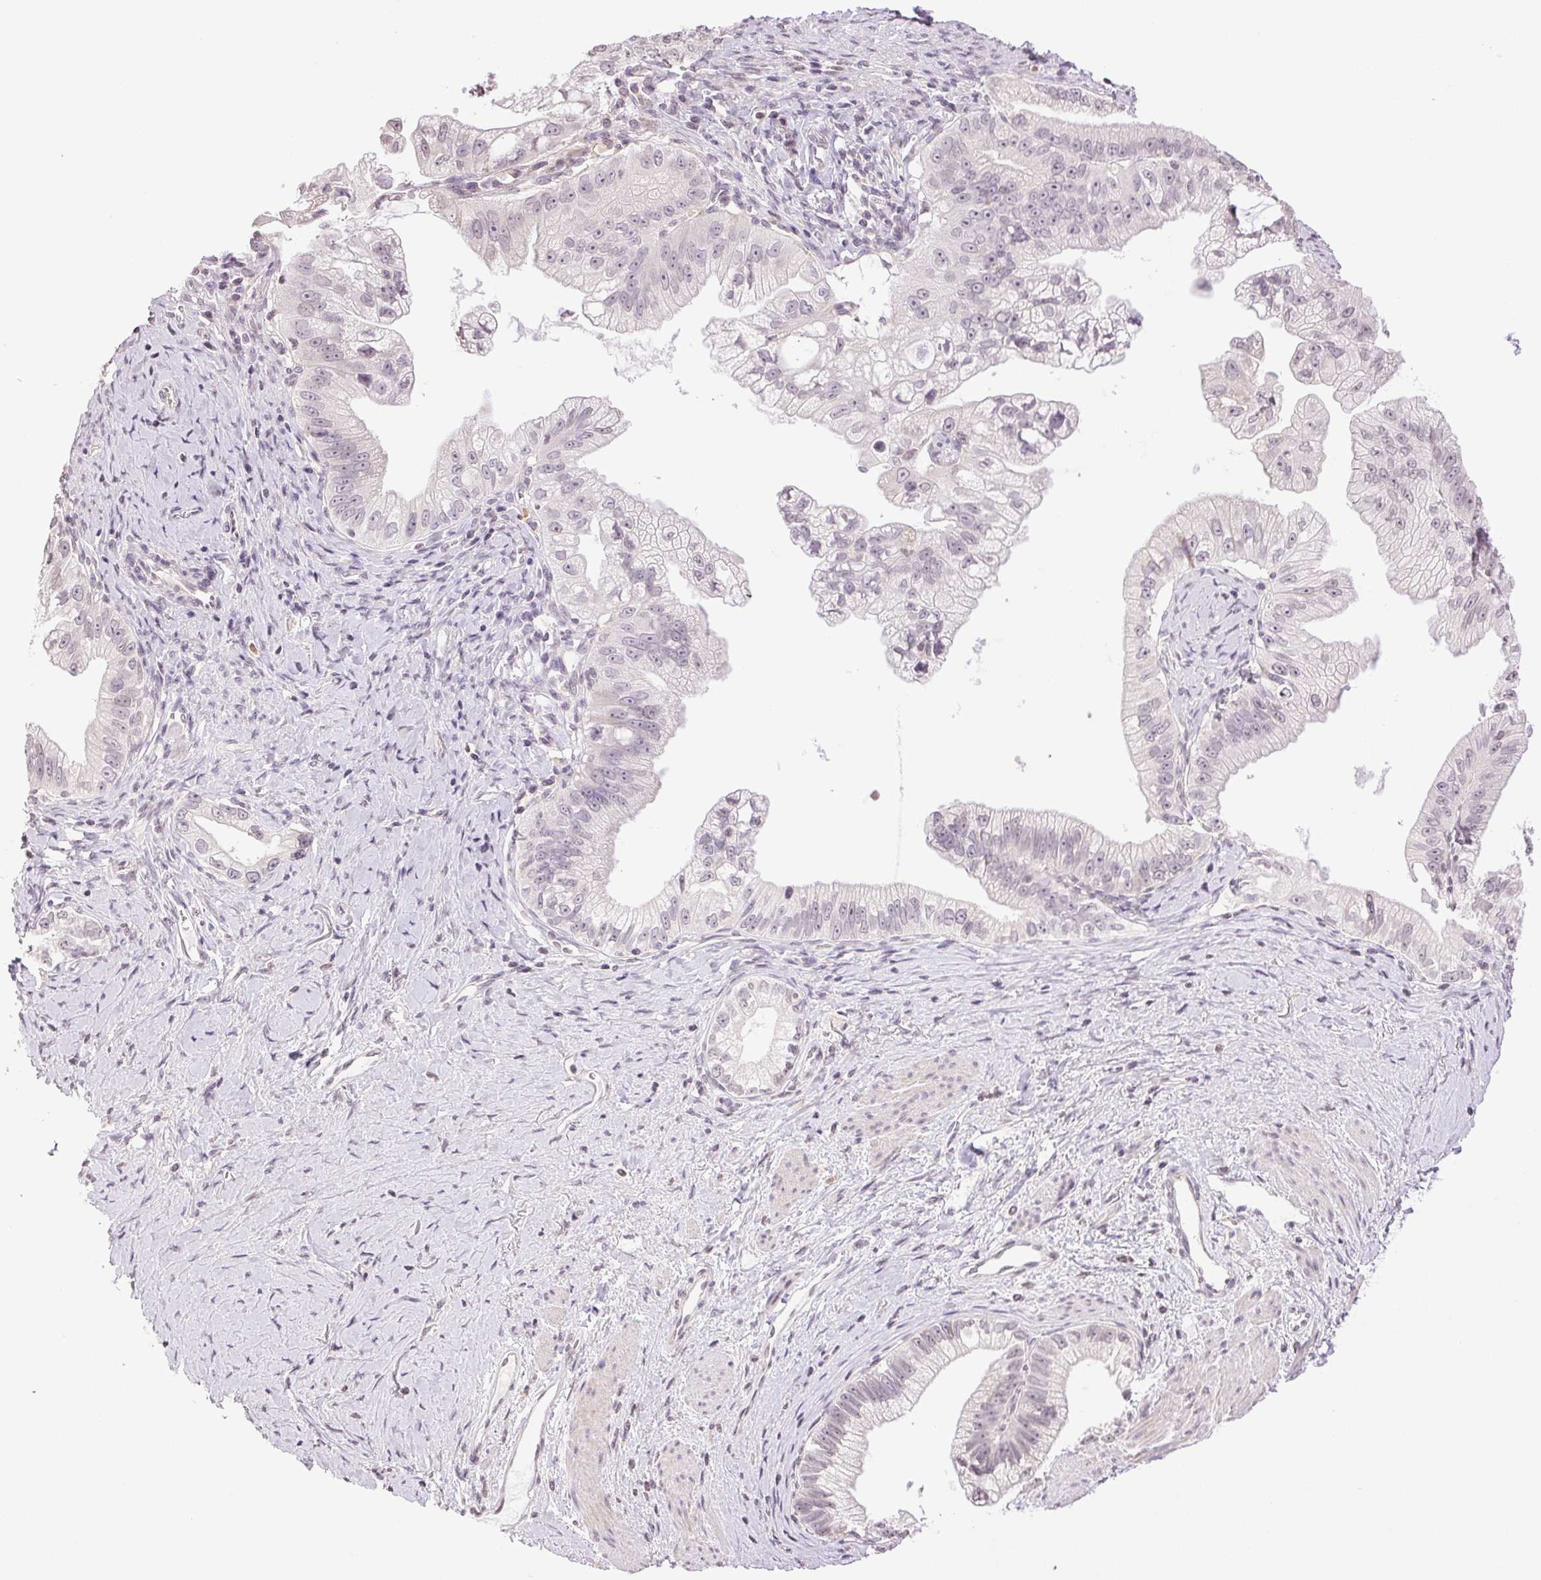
{"staining": {"intensity": "negative", "quantity": "none", "location": "none"}, "tissue": "pancreatic cancer", "cell_type": "Tumor cells", "image_type": "cancer", "snomed": [{"axis": "morphology", "description": "Adenocarcinoma, NOS"}, {"axis": "topography", "description": "Pancreas"}], "caption": "An immunohistochemistry (IHC) photomicrograph of adenocarcinoma (pancreatic) is shown. There is no staining in tumor cells of adenocarcinoma (pancreatic).", "gene": "TNNT3", "patient": {"sex": "male", "age": 70}}